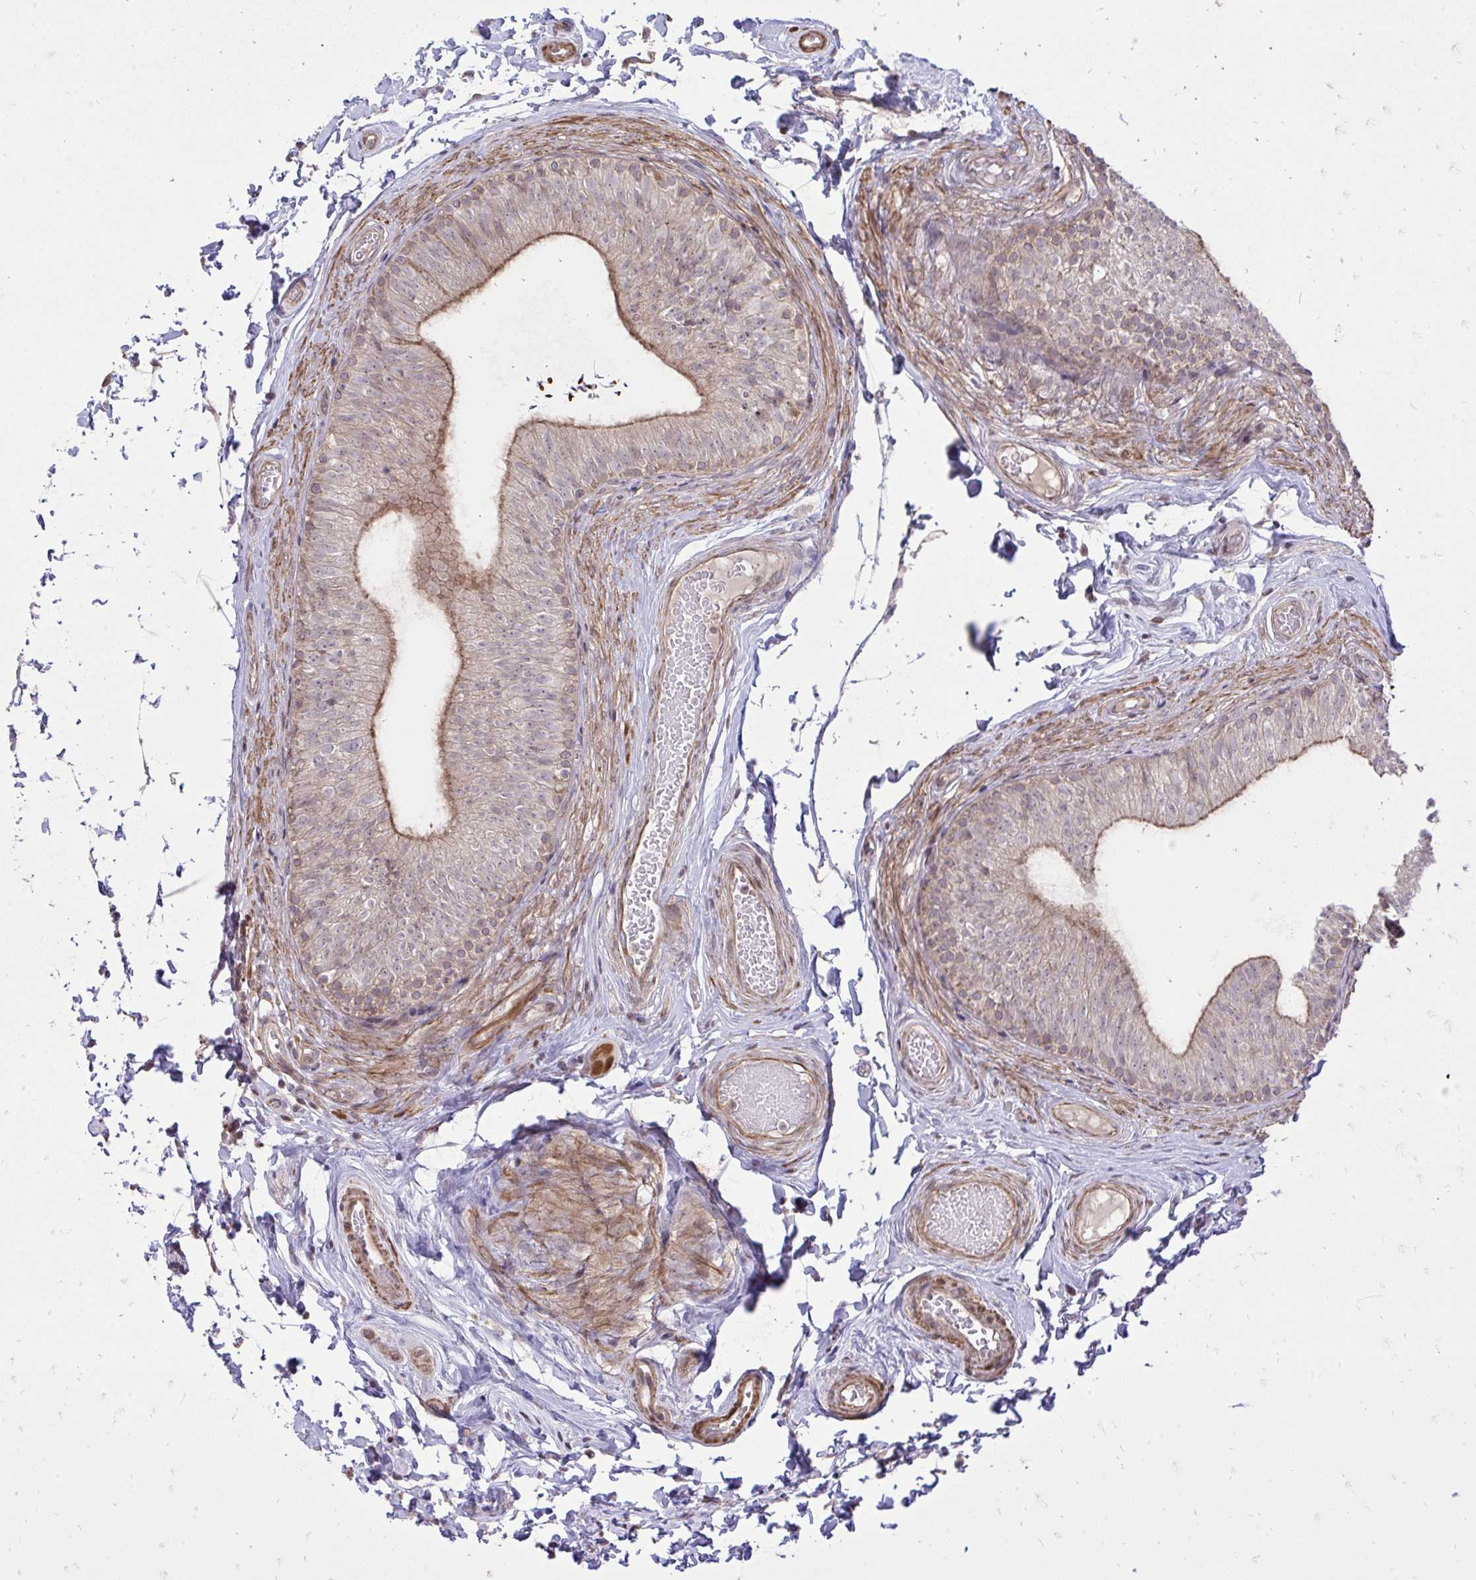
{"staining": {"intensity": "strong", "quantity": "<25%", "location": "cytoplasmic/membranous"}, "tissue": "epididymis", "cell_type": "Glandular cells", "image_type": "normal", "snomed": [{"axis": "morphology", "description": "Normal tissue, NOS"}, {"axis": "topography", "description": "Epididymis, spermatic cord, NOS"}, {"axis": "topography", "description": "Epididymis"}, {"axis": "topography", "description": "Peripheral nerve tissue"}], "caption": "Immunohistochemistry photomicrograph of unremarkable epididymis stained for a protein (brown), which shows medium levels of strong cytoplasmic/membranous positivity in about <25% of glandular cells.", "gene": "SLC7A5", "patient": {"sex": "male", "age": 29}}